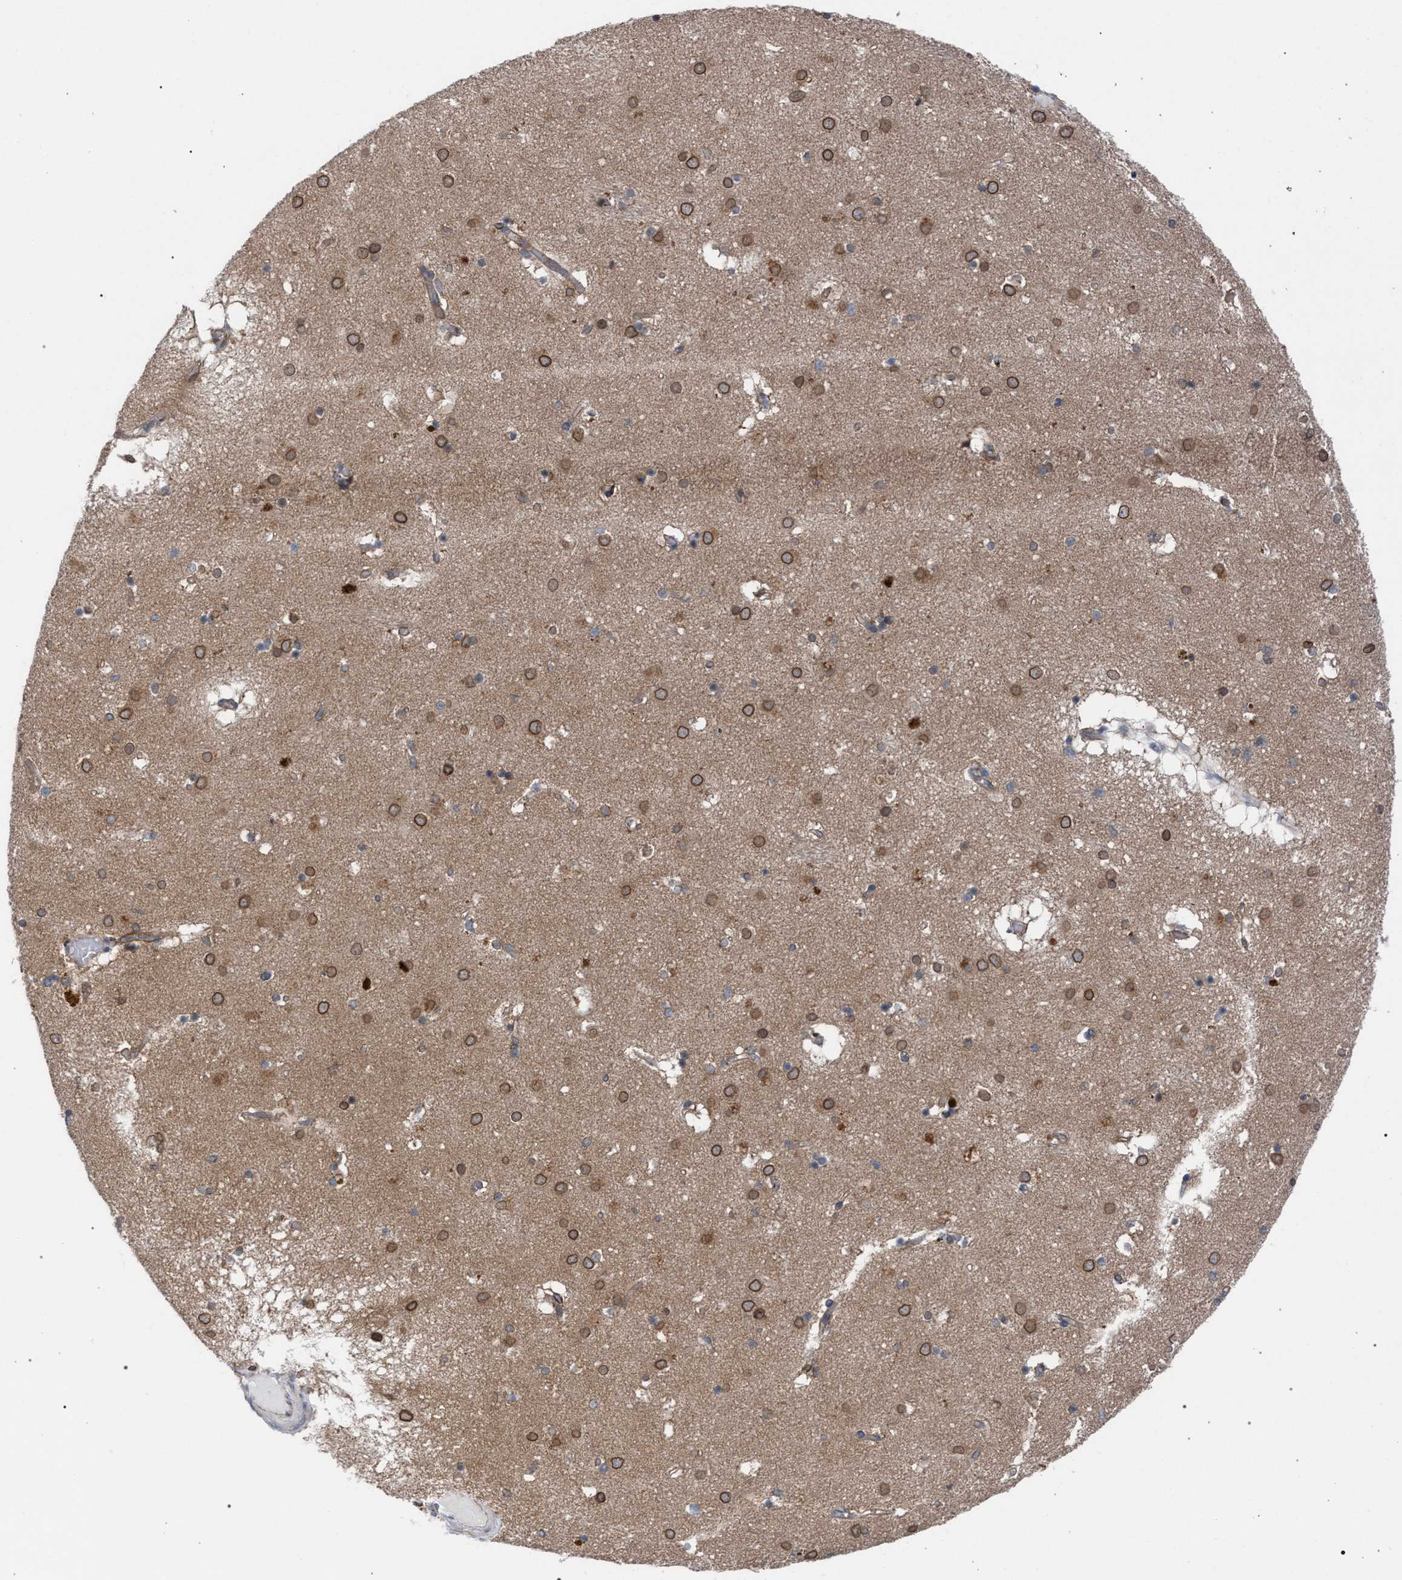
{"staining": {"intensity": "weak", "quantity": "25%-75%", "location": "cytoplasmic/membranous,nuclear"}, "tissue": "caudate", "cell_type": "Glial cells", "image_type": "normal", "snomed": [{"axis": "morphology", "description": "Normal tissue, NOS"}, {"axis": "topography", "description": "Lateral ventricle wall"}], "caption": "Protein analysis of unremarkable caudate reveals weak cytoplasmic/membranous,nuclear staining in approximately 25%-75% of glial cells.", "gene": "ARPC5L", "patient": {"sex": "male", "age": 70}}